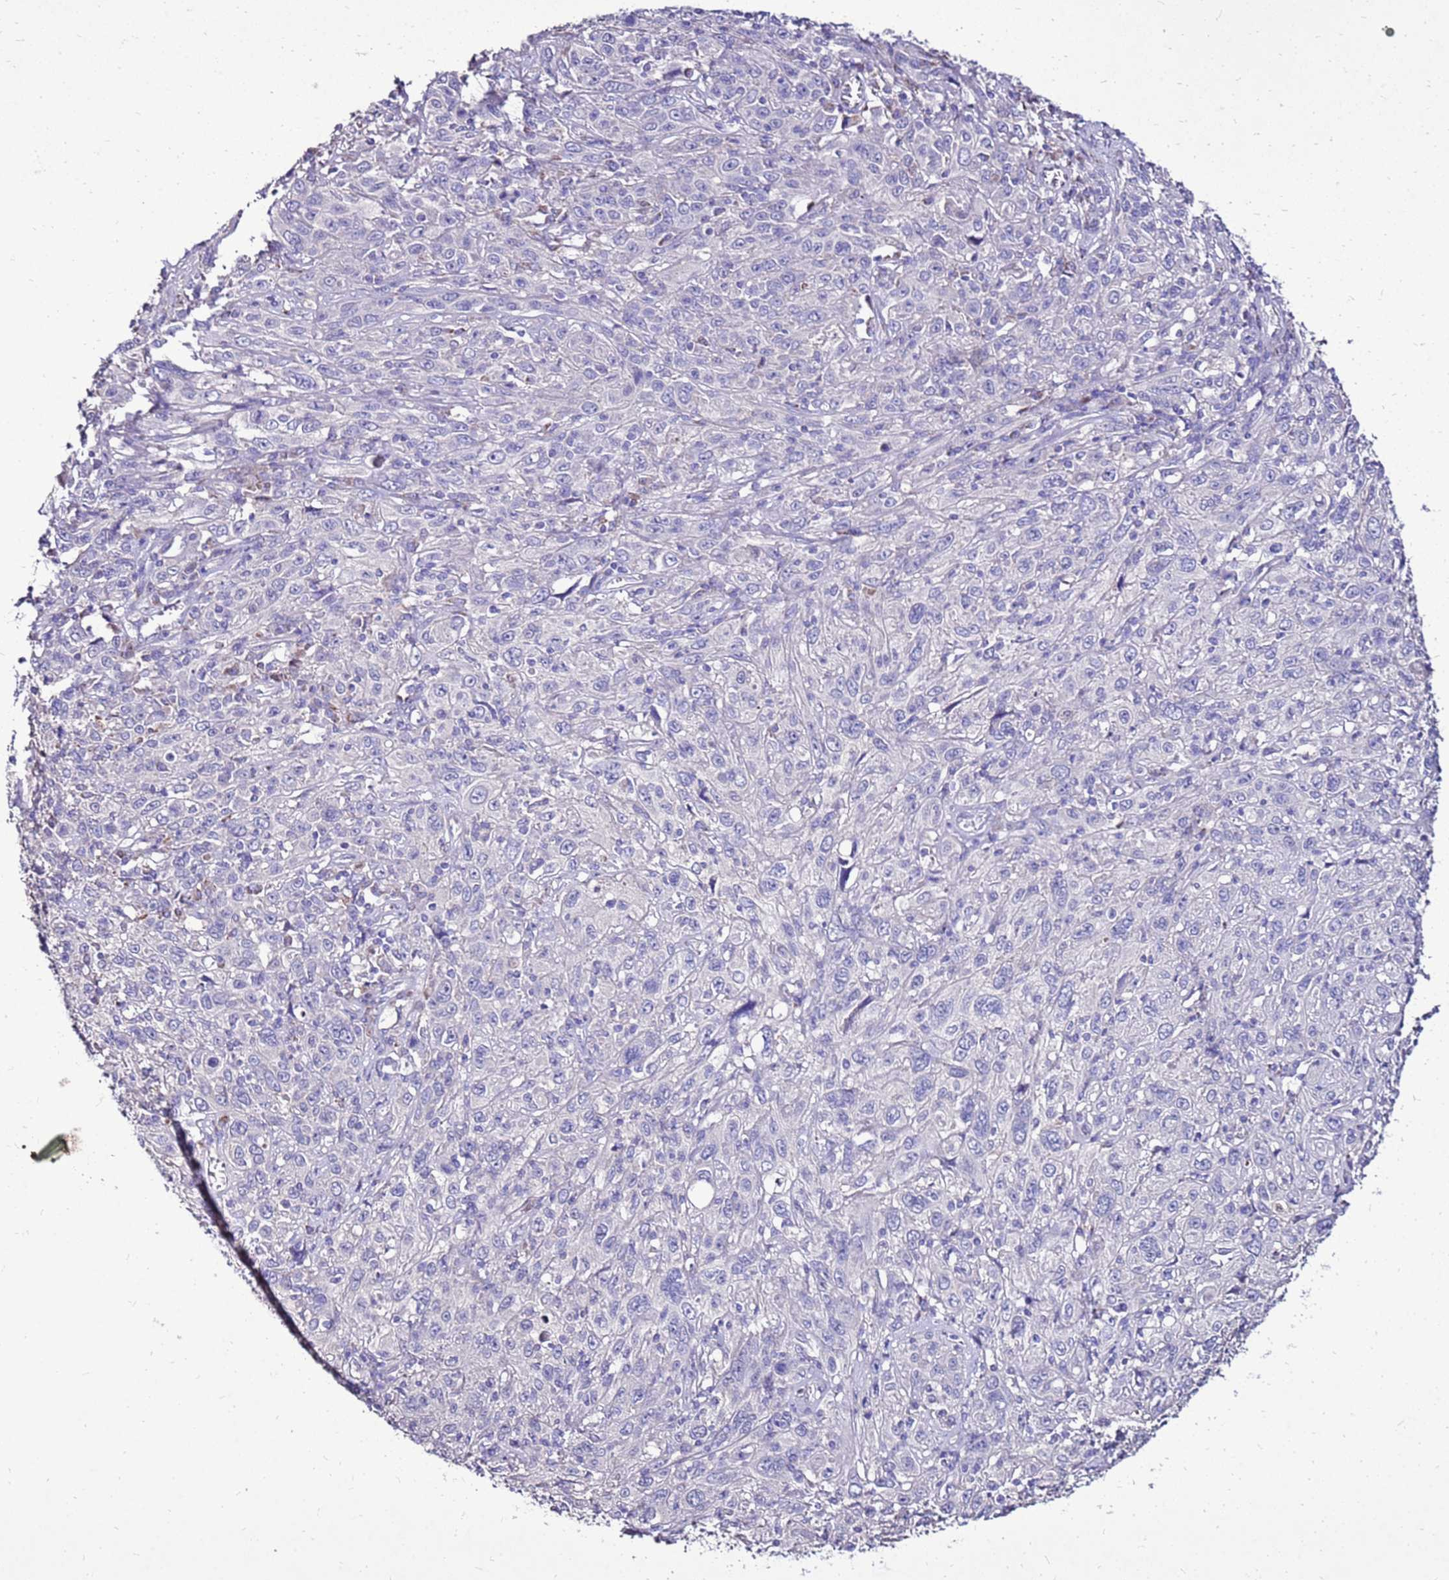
{"staining": {"intensity": "negative", "quantity": "none", "location": "none"}, "tissue": "cervical cancer", "cell_type": "Tumor cells", "image_type": "cancer", "snomed": [{"axis": "morphology", "description": "Squamous cell carcinoma, NOS"}, {"axis": "topography", "description": "Cervix"}], "caption": "An immunohistochemistry photomicrograph of cervical cancer is shown. There is no staining in tumor cells of cervical cancer. (DAB (3,3'-diaminobenzidine) immunohistochemistry (IHC) visualized using brightfield microscopy, high magnification).", "gene": "TMEM106C", "patient": {"sex": "female", "age": 46}}